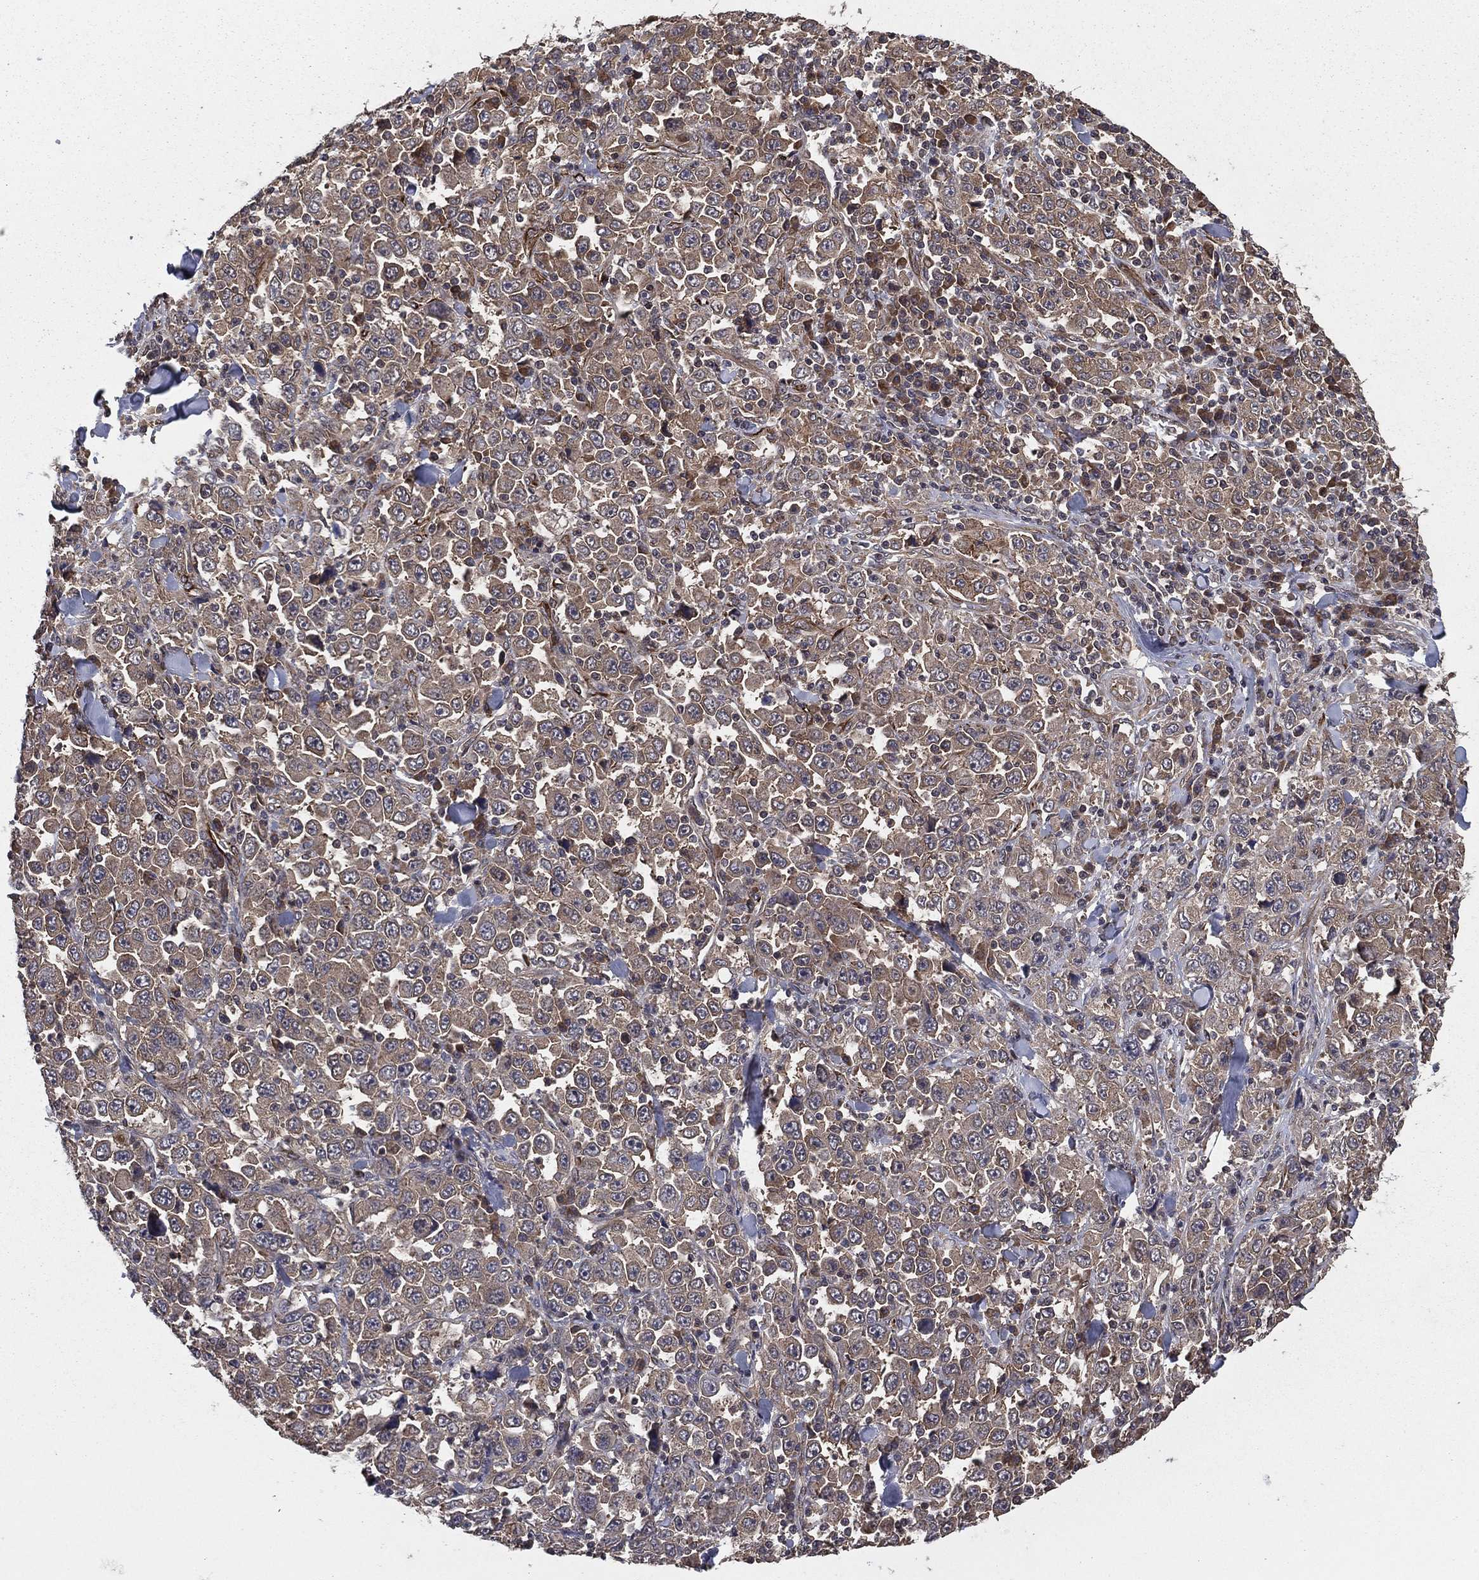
{"staining": {"intensity": "weak", "quantity": "<25%", "location": "cytoplasmic/membranous"}, "tissue": "stomach cancer", "cell_type": "Tumor cells", "image_type": "cancer", "snomed": [{"axis": "morphology", "description": "Normal tissue, NOS"}, {"axis": "morphology", "description": "Adenocarcinoma, NOS"}, {"axis": "topography", "description": "Stomach, upper"}, {"axis": "topography", "description": "Stomach"}], "caption": "A high-resolution photomicrograph shows immunohistochemistry staining of adenocarcinoma (stomach), which displays no significant expression in tumor cells.", "gene": "CERT1", "patient": {"sex": "male", "age": 59}}